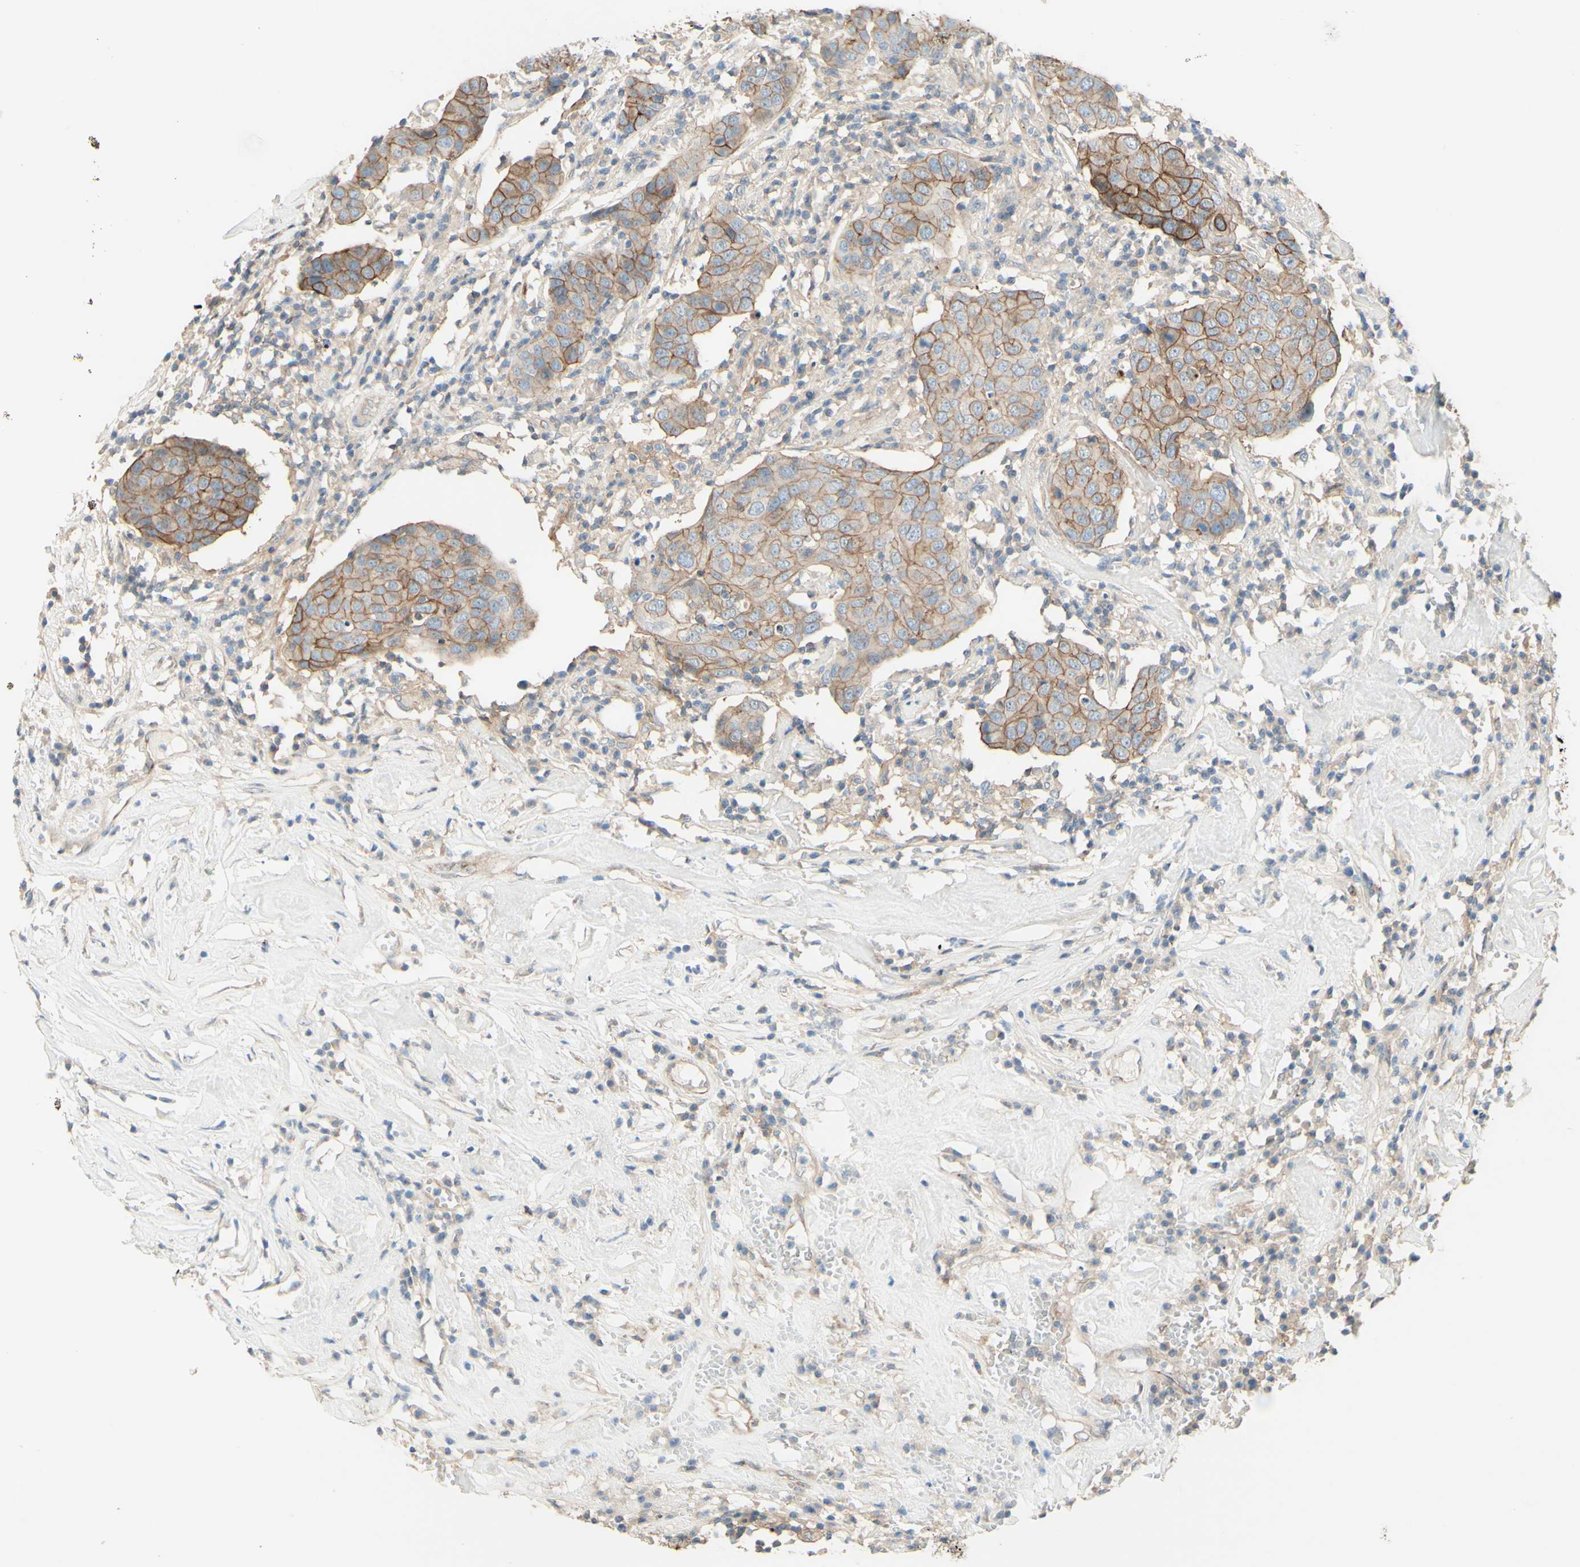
{"staining": {"intensity": "moderate", "quantity": ">75%", "location": "cytoplasmic/membranous"}, "tissue": "head and neck cancer", "cell_type": "Tumor cells", "image_type": "cancer", "snomed": [{"axis": "morphology", "description": "Adenocarcinoma, NOS"}, {"axis": "topography", "description": "Salivary gland"}, {"axis": "topography", "description": "Head-Neck"}], "caption": "The photomicrograph reveals a brown stain indicating the presence of a protein in the cytoplasmic/membranous of tumor cells in head and neck cancer (adenocarcinoma).", "gene": "RNF149", "patient": {"sex": "female", "age": 65}}